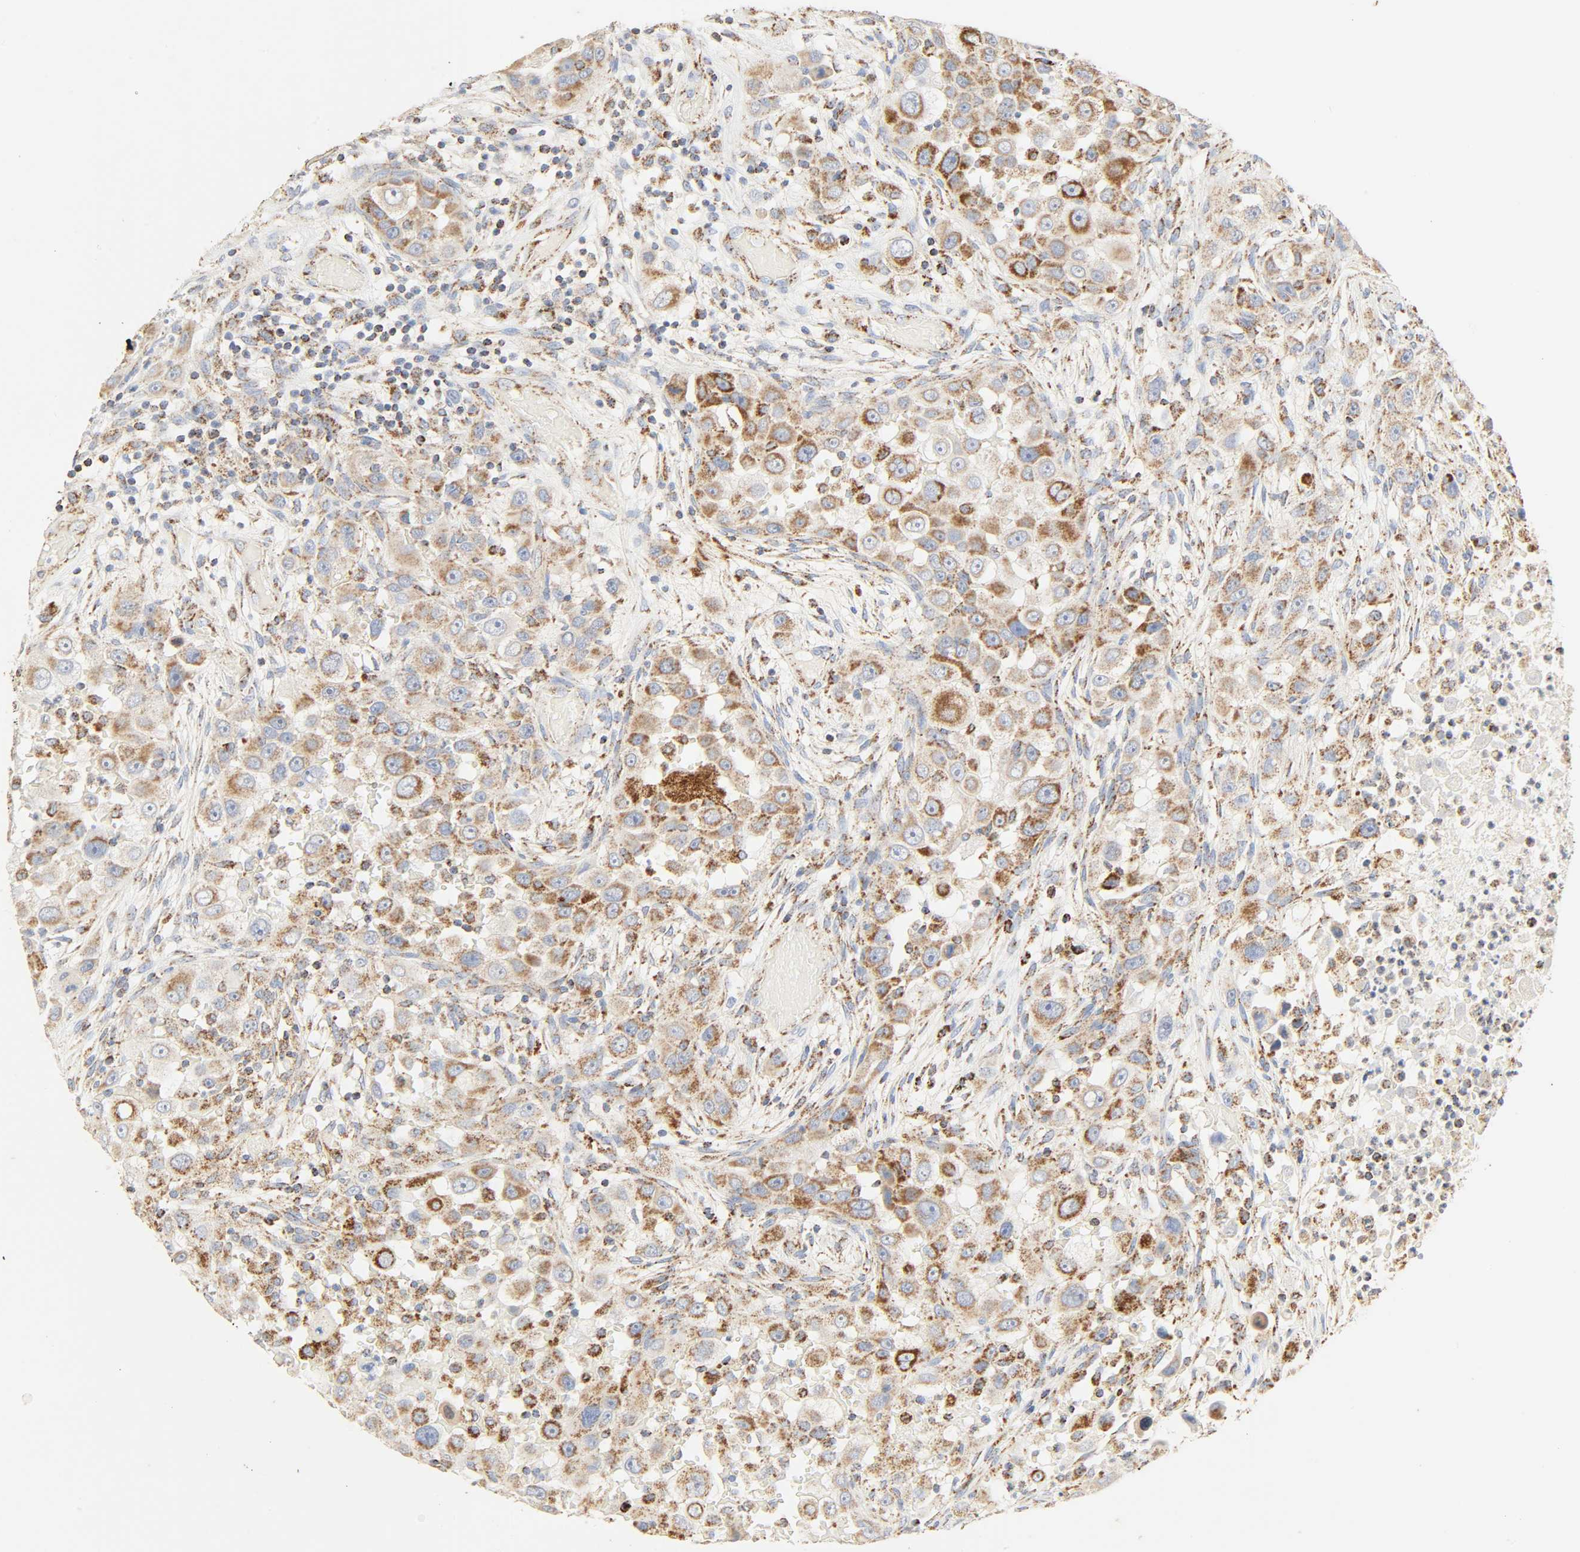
{"staining": {"intensity": "moderate", "quantity": ">75%", "location": "cytoplasmic/membranous"}, "tissue": "head and neck cancer", "cell_type": "Tumor cells", "image_type": "cancer", "snomed": [{"axis": "morphology", "description": "Carcinoma, NOS"}, {"axis": "topography", "description": "Head-Neck"}], "caption": "Tumor cells demonstrate medium levels of moderate cytoplasmic/membranous positivity in about >75% of cells in human carcinoma (head and neck). The protein is shown in brown color, while the nuclei are stained blue.", "gene": "ACAT1", "patient": {"sex": "male", "age": 87}}